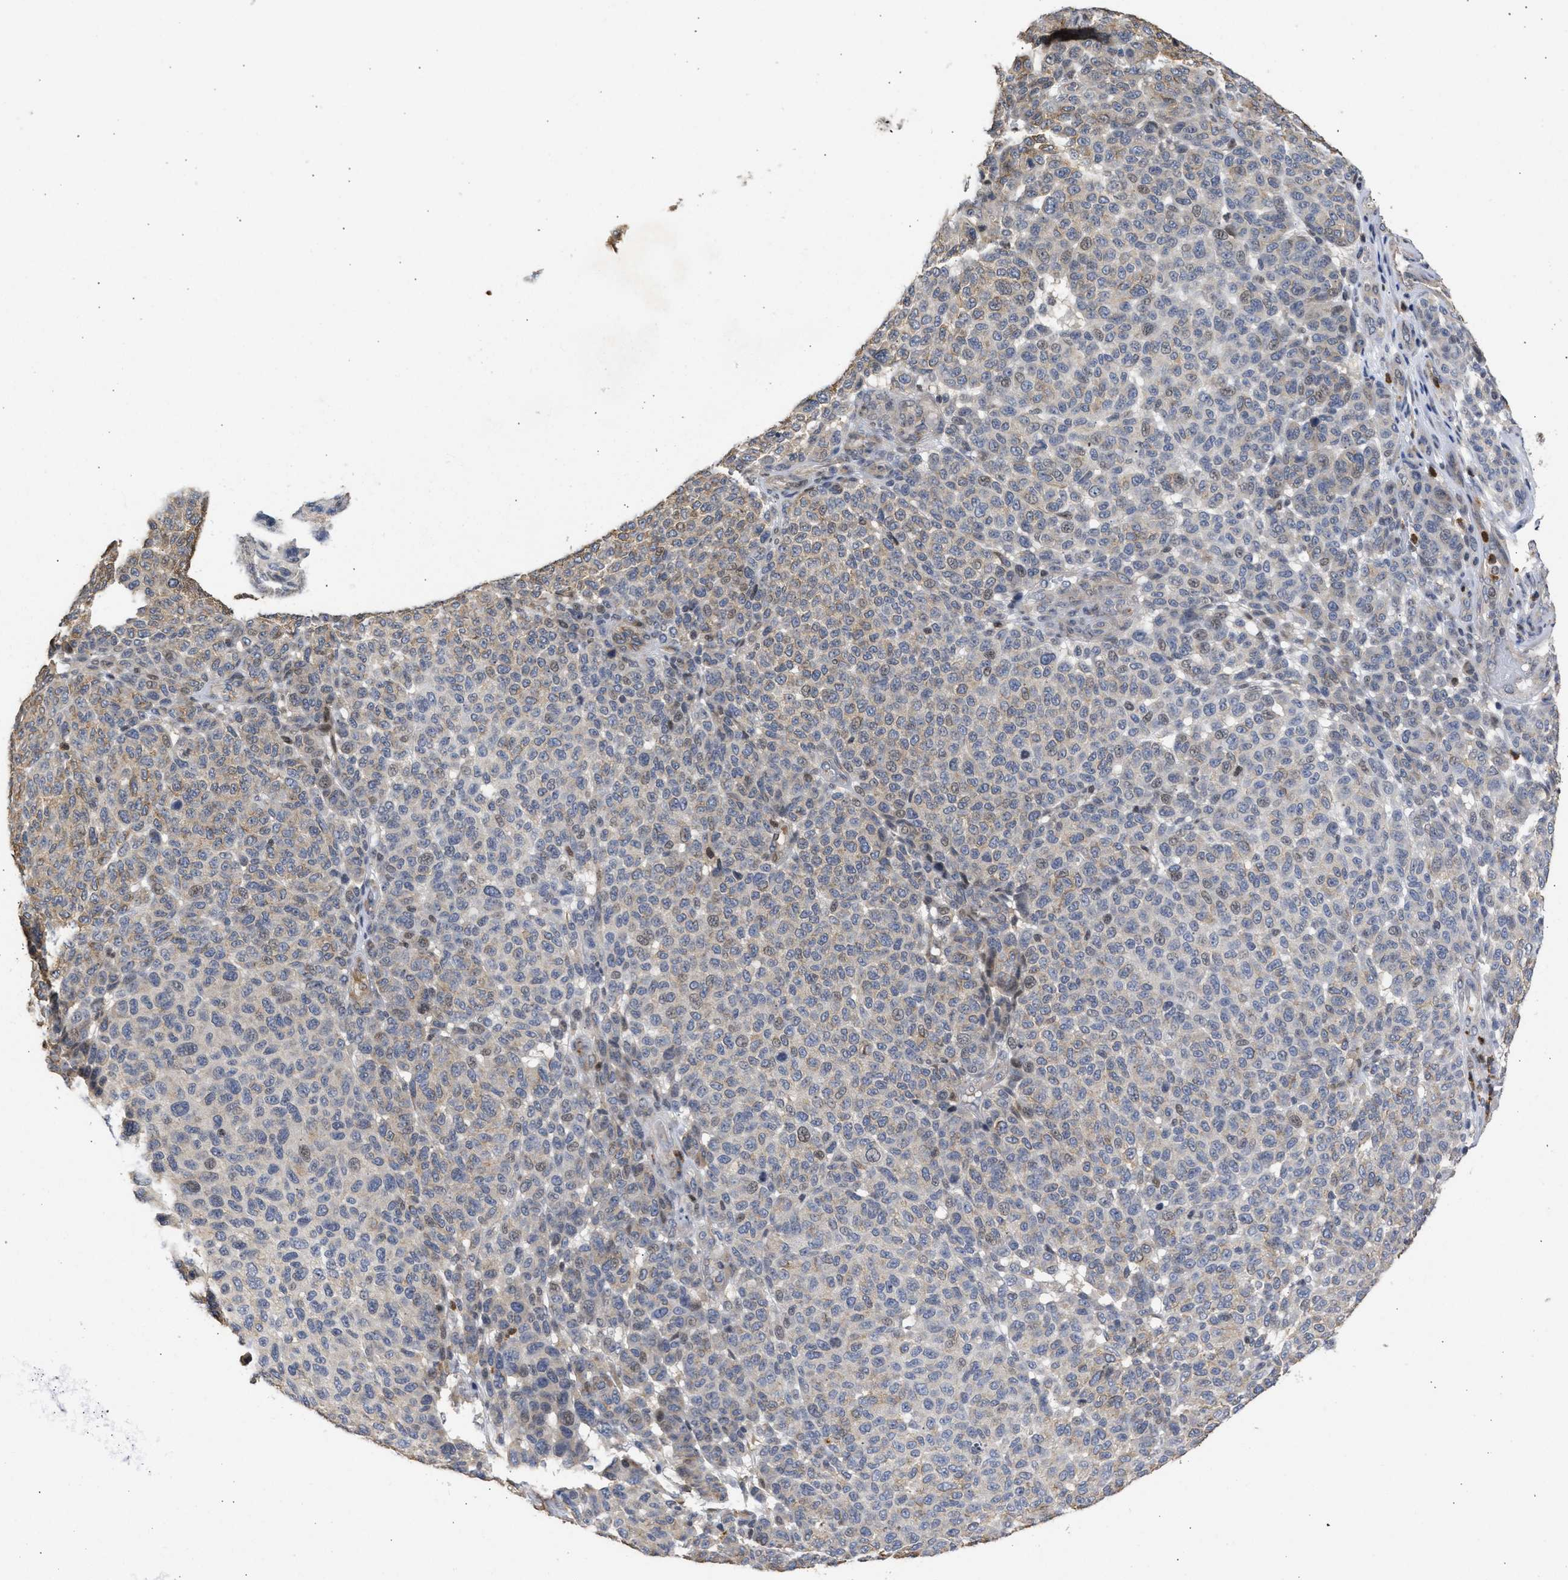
{"staining": {"intensity": "weak", "quantity": "<25%", "location": "cytoplasmic/membranous,nuclear"}, "tissue": "melanoma", "cell_type": "Tumor cells", "image_type": "cancer", "snomed": [{"axis": "morphology", "description": "Malignant melanoma, NOS"}, {"axis": "topography", "description": "Skin"}], "caption": "A photomicrograph of human melanoma is negative for staining in tumor cells.", "gene": "ENSG00000142539", "patient": {"sex": "male", "age": 59}}